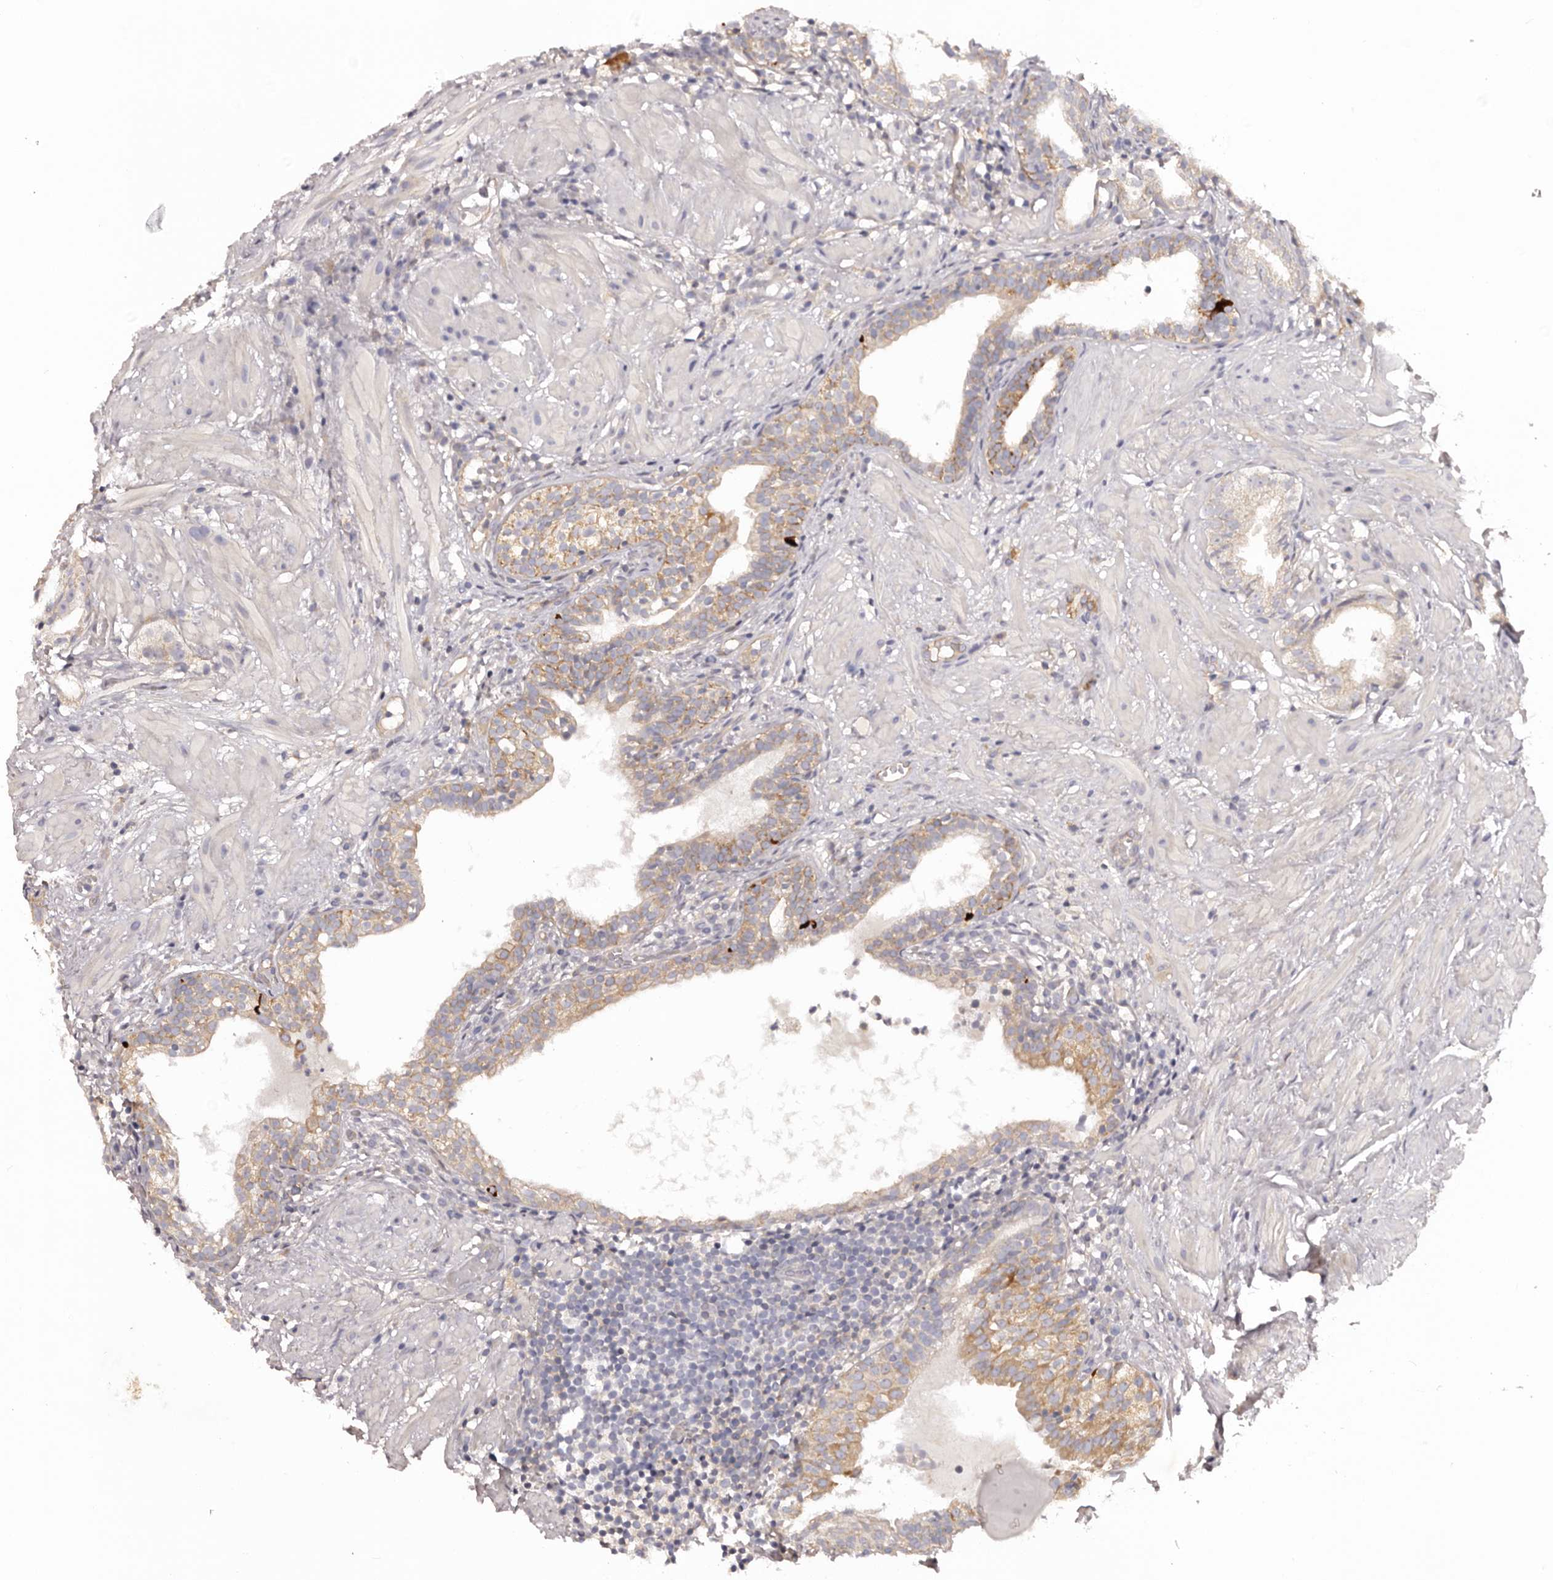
{"staining": {"intensity": "weak", "quantity": "25%-75%", "location": "cytoplasmic/membranous"}, "tissue": "prostate cancer", "cell_type": "Tumor cells", "image_type": "cancer", "snomed": [{"axis": "morphology", "description": "Adenocarcinoma, Low grade"}, {"axis": "topography", "description": "Prostate"}], "caption": "Protein staining of low-grade adenocarcinoma (prostate) tissue reveals weak cytoplasmic/membranous staining in approximately 25%-75% of tumor cells. (brown staining indicates protein expression, while blue staining denotes nuclei).", "gene": "DMRT2", "patient": {"sex": "male", "age": 88}}